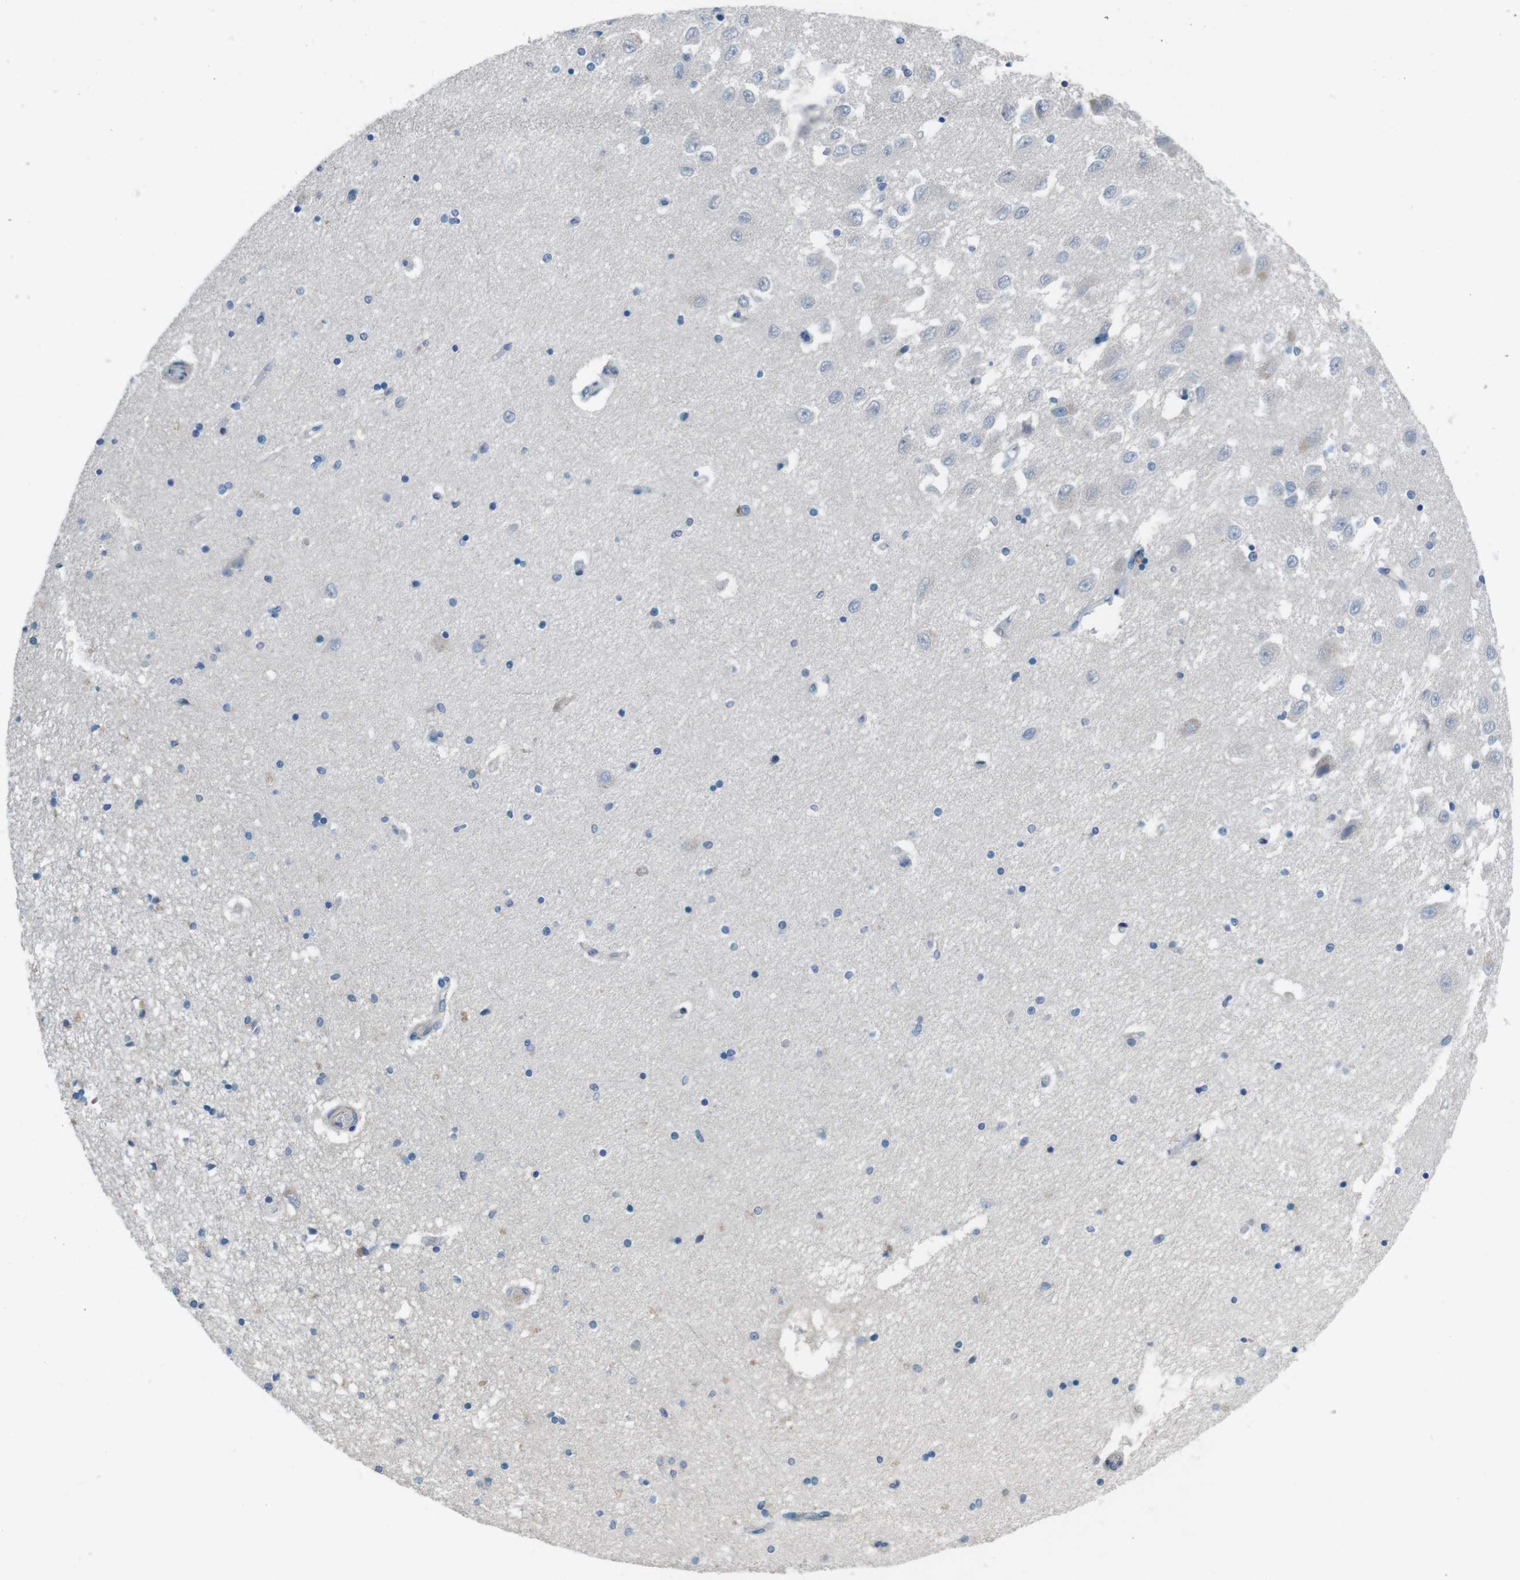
{"staining": {"intensity": "weak", "quantity": "<25%", "location": "cytoplasmic/membranous"}, "tissue": "hippocampus", "cell_type": "Glial cells", "image_type": "normal", "snomed": [{"axis": "morphology", "description": "Normal tissue, NOS"}, {"axis": "topography", "description": "Hippocampus"}], "caption": "Glial cells show no significant protein staining in benign hippocampus. (DAB (3,3'-diaminobenzidine) IHC, high magnification).", "gene": "CYP2C19", "patient": {"sex": "female", "age": 54}}